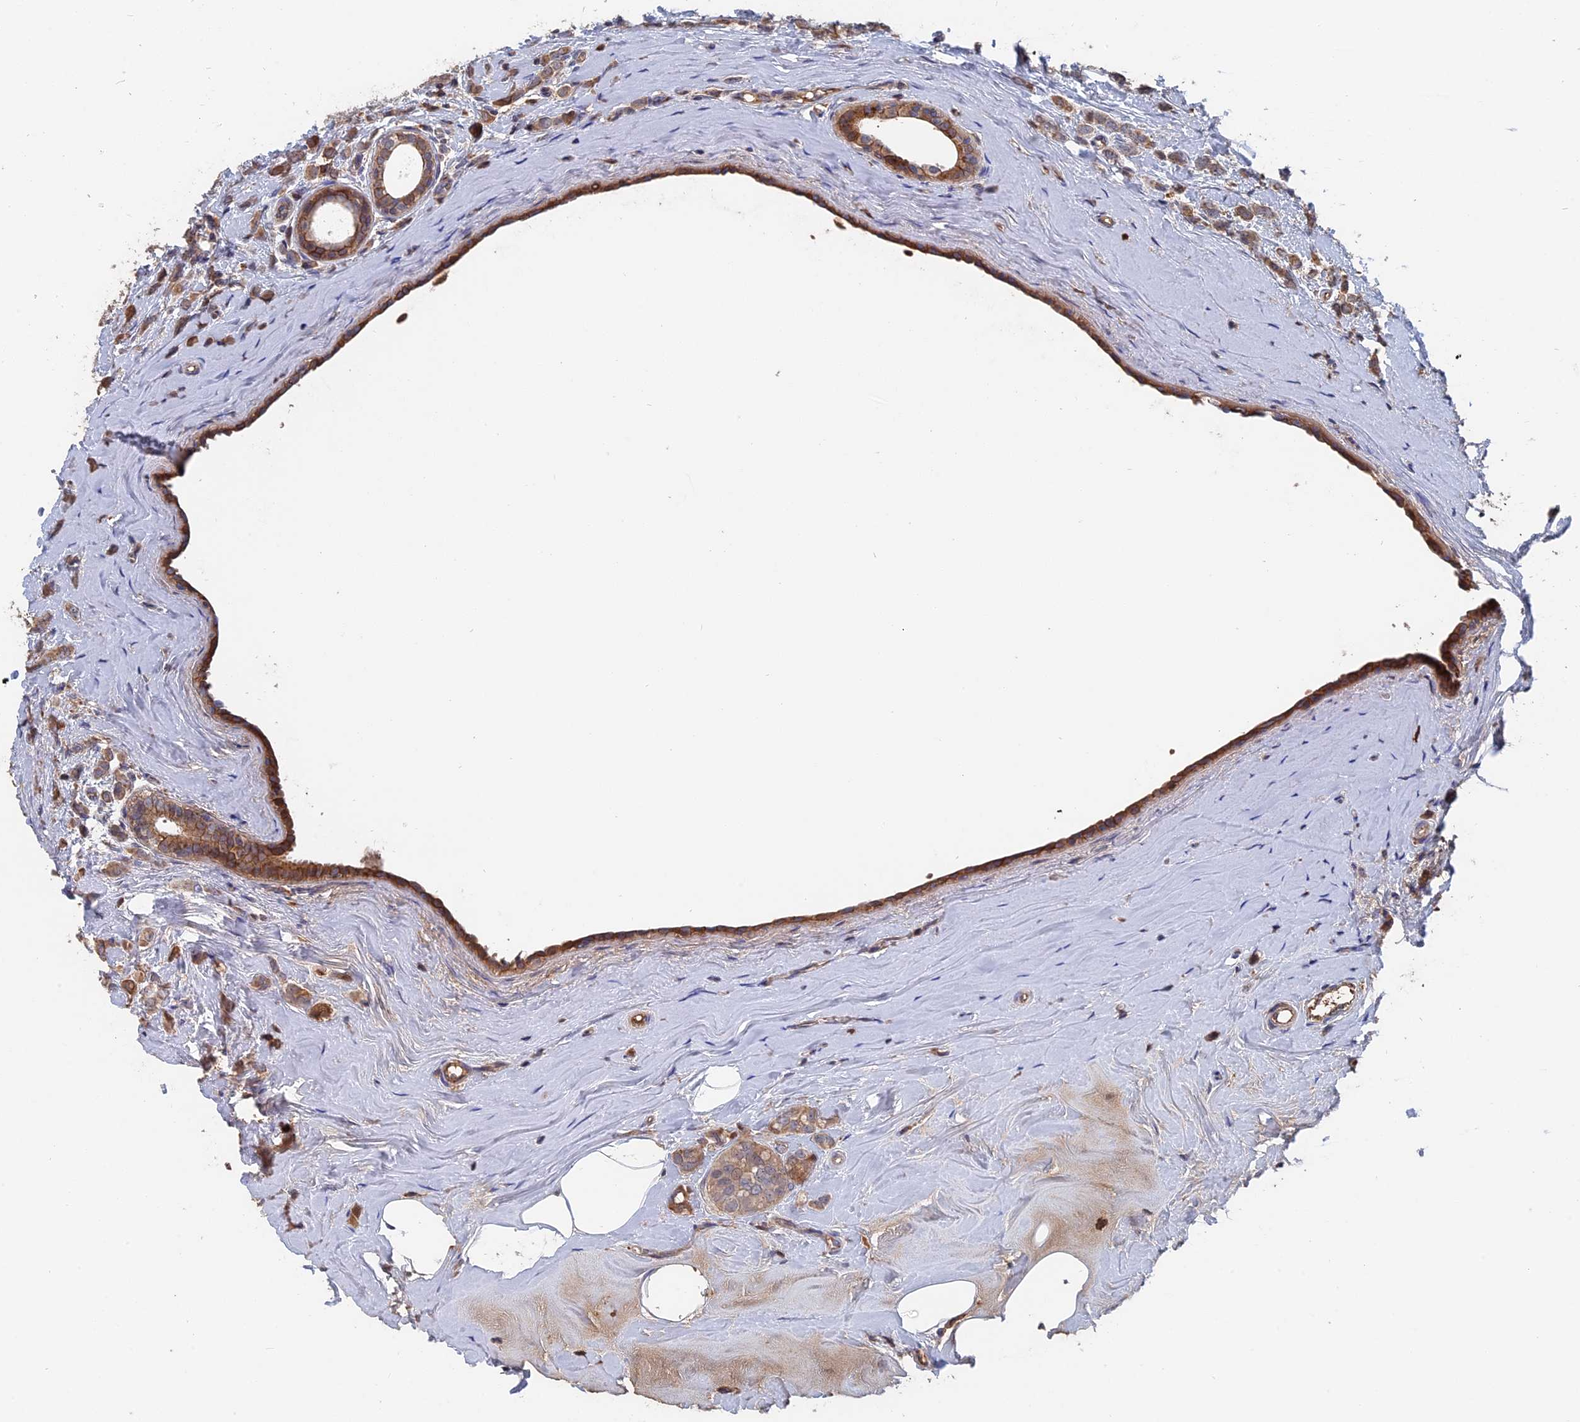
{"staining": {"intensity": "moderate", "quantity": ">75%", "location": "cytoplasmic/membranous"}, "tissue": "breast cancer", "cell_type": "Tumor cells", "image_type": "cancer", "snomed": [{"axis": "morphology", "description": "Lobular carcinoma"}, {"axis": "topography", "description": "Breast"}], "caption": "A histopathology image of breast cancer (lobular carcinoma) stained for a protein displays moderate cytoplasmic/membranous brown staining in tumor cells. The protein is stained brown, and the nuclei are stained in blue (DAB (3,3'-diaminobenzidine) IHC with brightfield microscopy, high magnification).", "gene": "SLC33A1", "patient": {"sex": "female", "age": 47}}